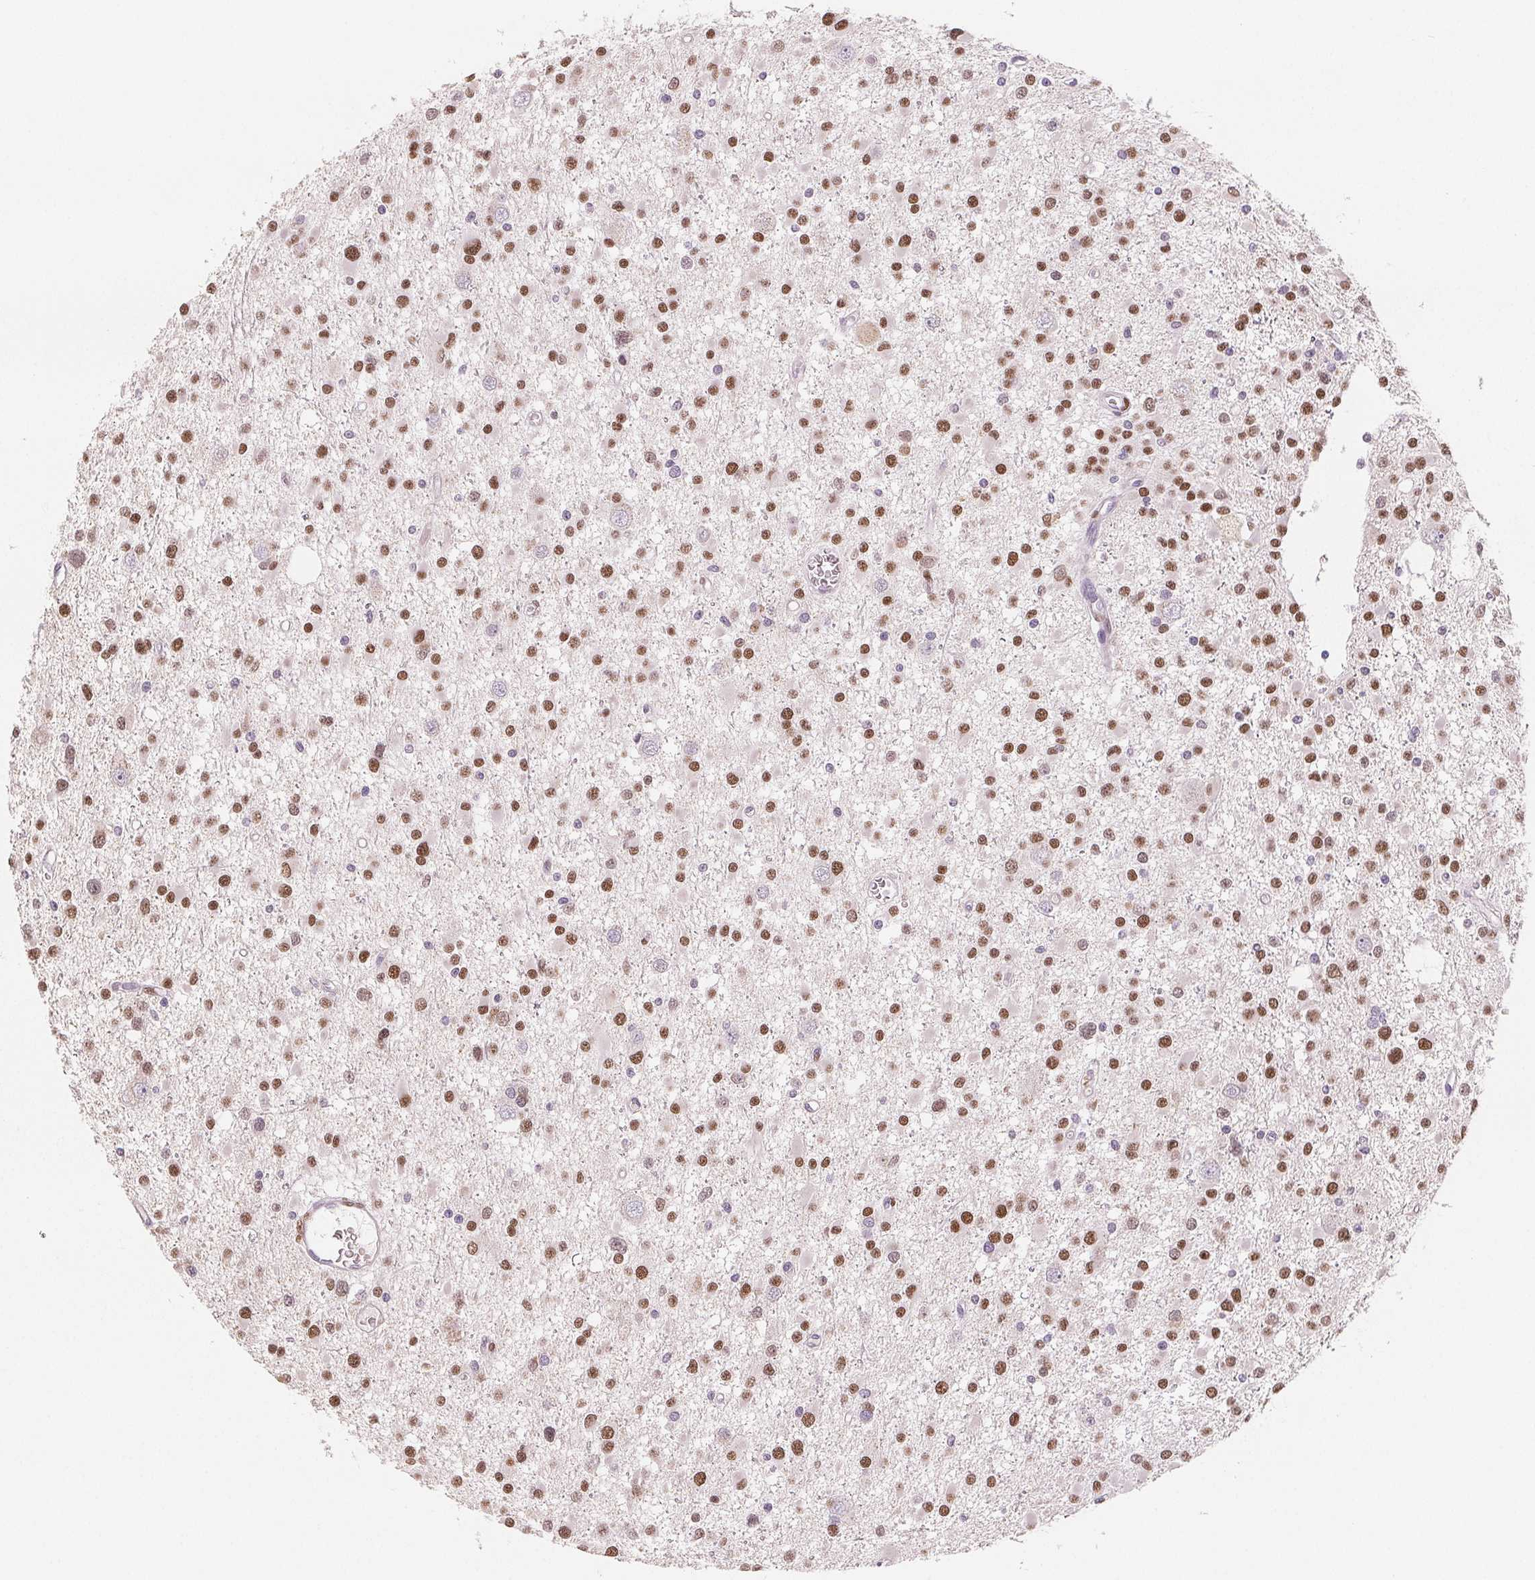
{"staining": {"intensity": "moderate", "quantity": ">75%", "location": "nuclear"}, "tissue": "glioma", "cell_type": "Tumor cells", "image_type": "cancer", "snomed": [{"axis": "morphology", "description": "Glioma, malignant, High grade"}, {"axis": "topography", "description": "Brain"}], "caption": "This is a micrograph of immunohistochemistry staining of glioma, which shows moderate positivity in the nuclear of tumor cells.", "gene": "SMARCD3", "patient": {"sex": "male", "age": 54}}